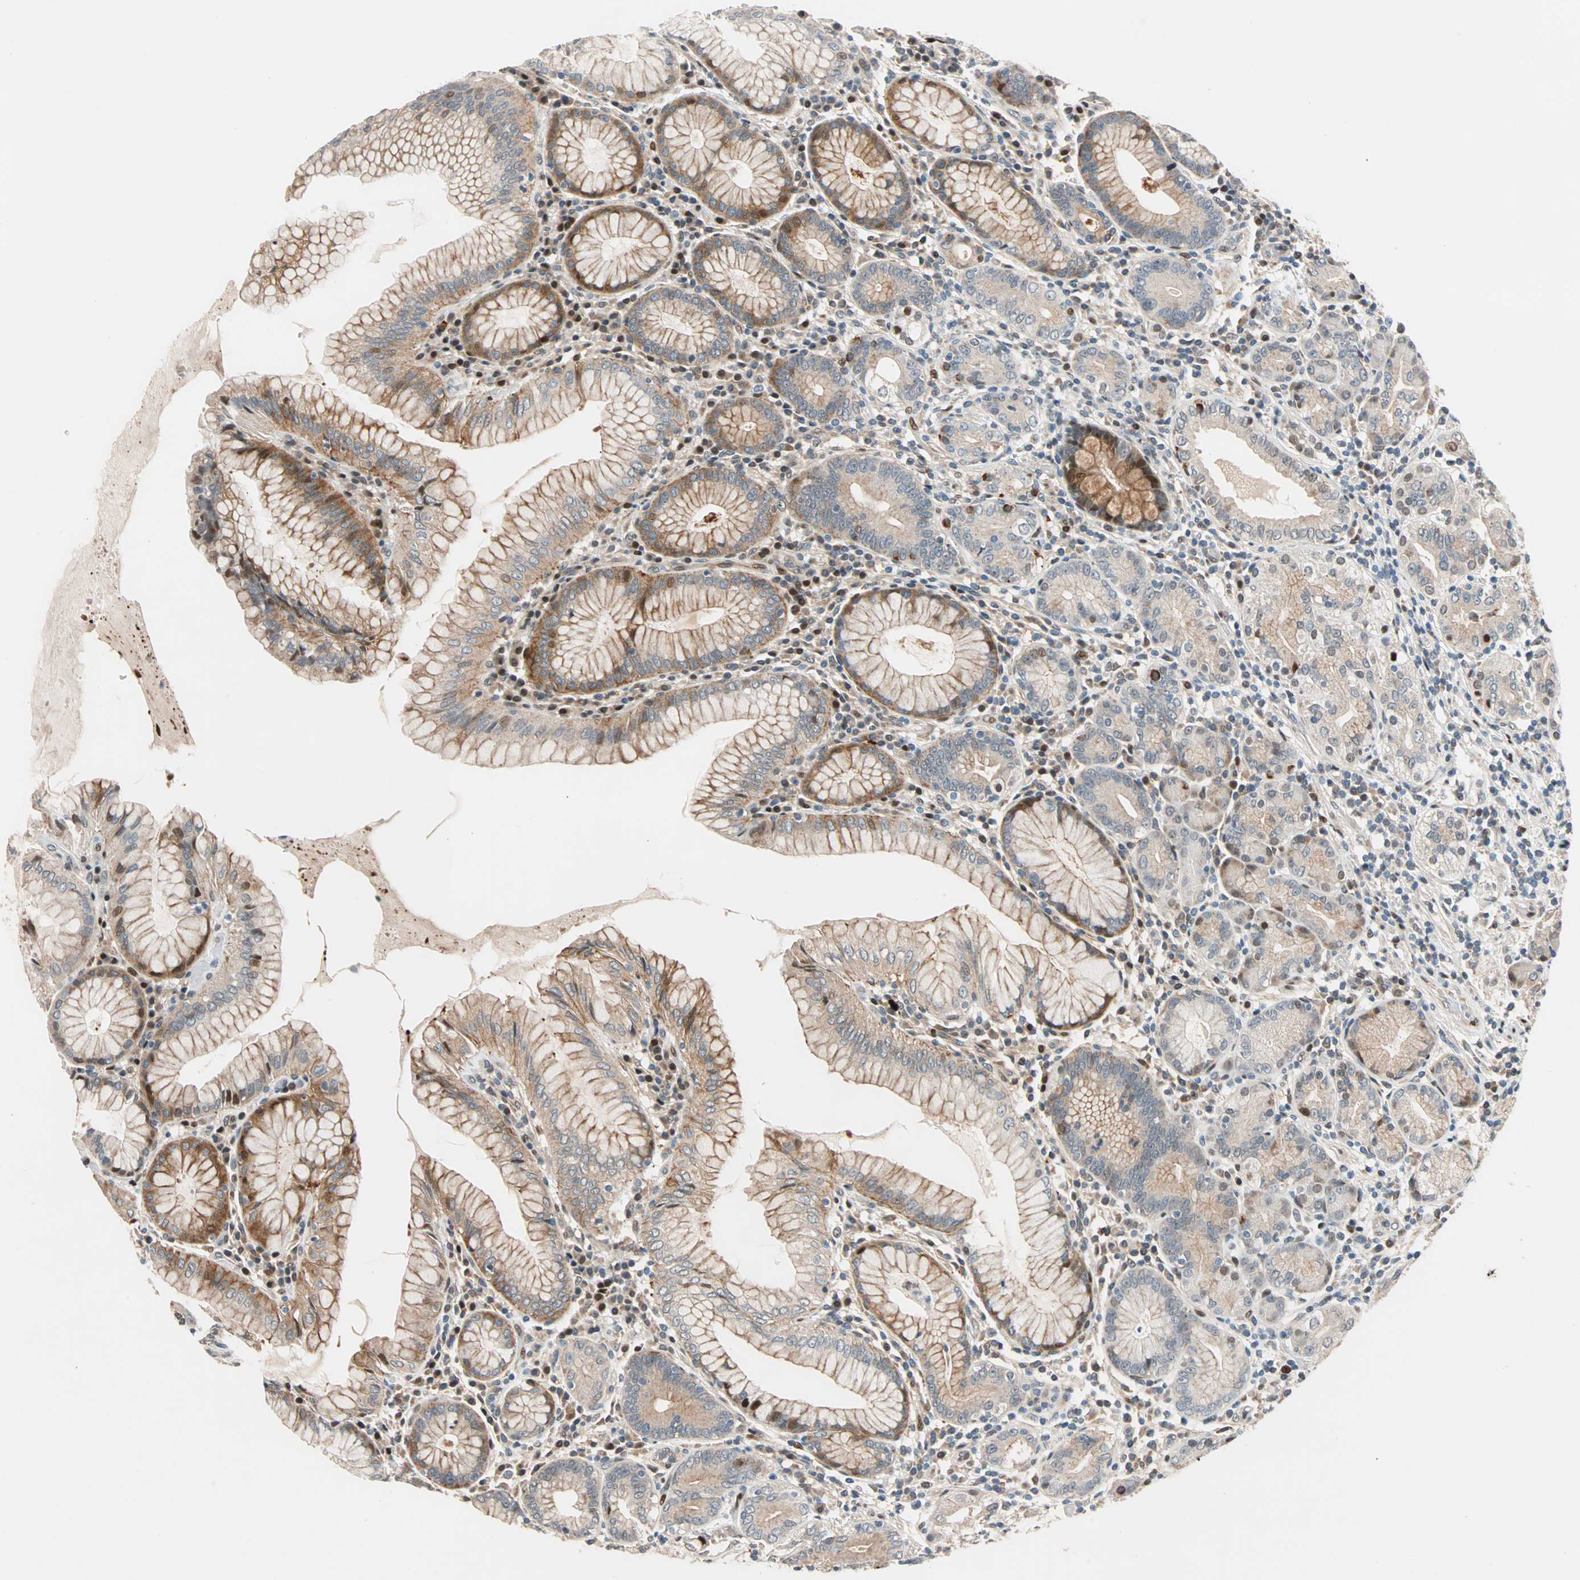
{"staining": {"intensity": "moderate", "quantity": ">75%", "location": "cytoplasmic/membranous"}, "tissue": "stomach", "cell_type": "Glandular cells", "image_type": "normal", "snomed": [{"axis": "morphology", "description": "Normal tissue, NOS"}, {"axis": "topography", "description": "Stomach, lower"}], "caption": "A micrograph of stomach stained for a protein displays moderate cytoplasmic/membranous brown staining in glandular cells. The protein is stained brown, and the nuclei are stained in blue (DAB IHC with brightfield microscopy, high magnification).", "gene": "HECW1", "patient": {"sex": "female", "age": 76}}